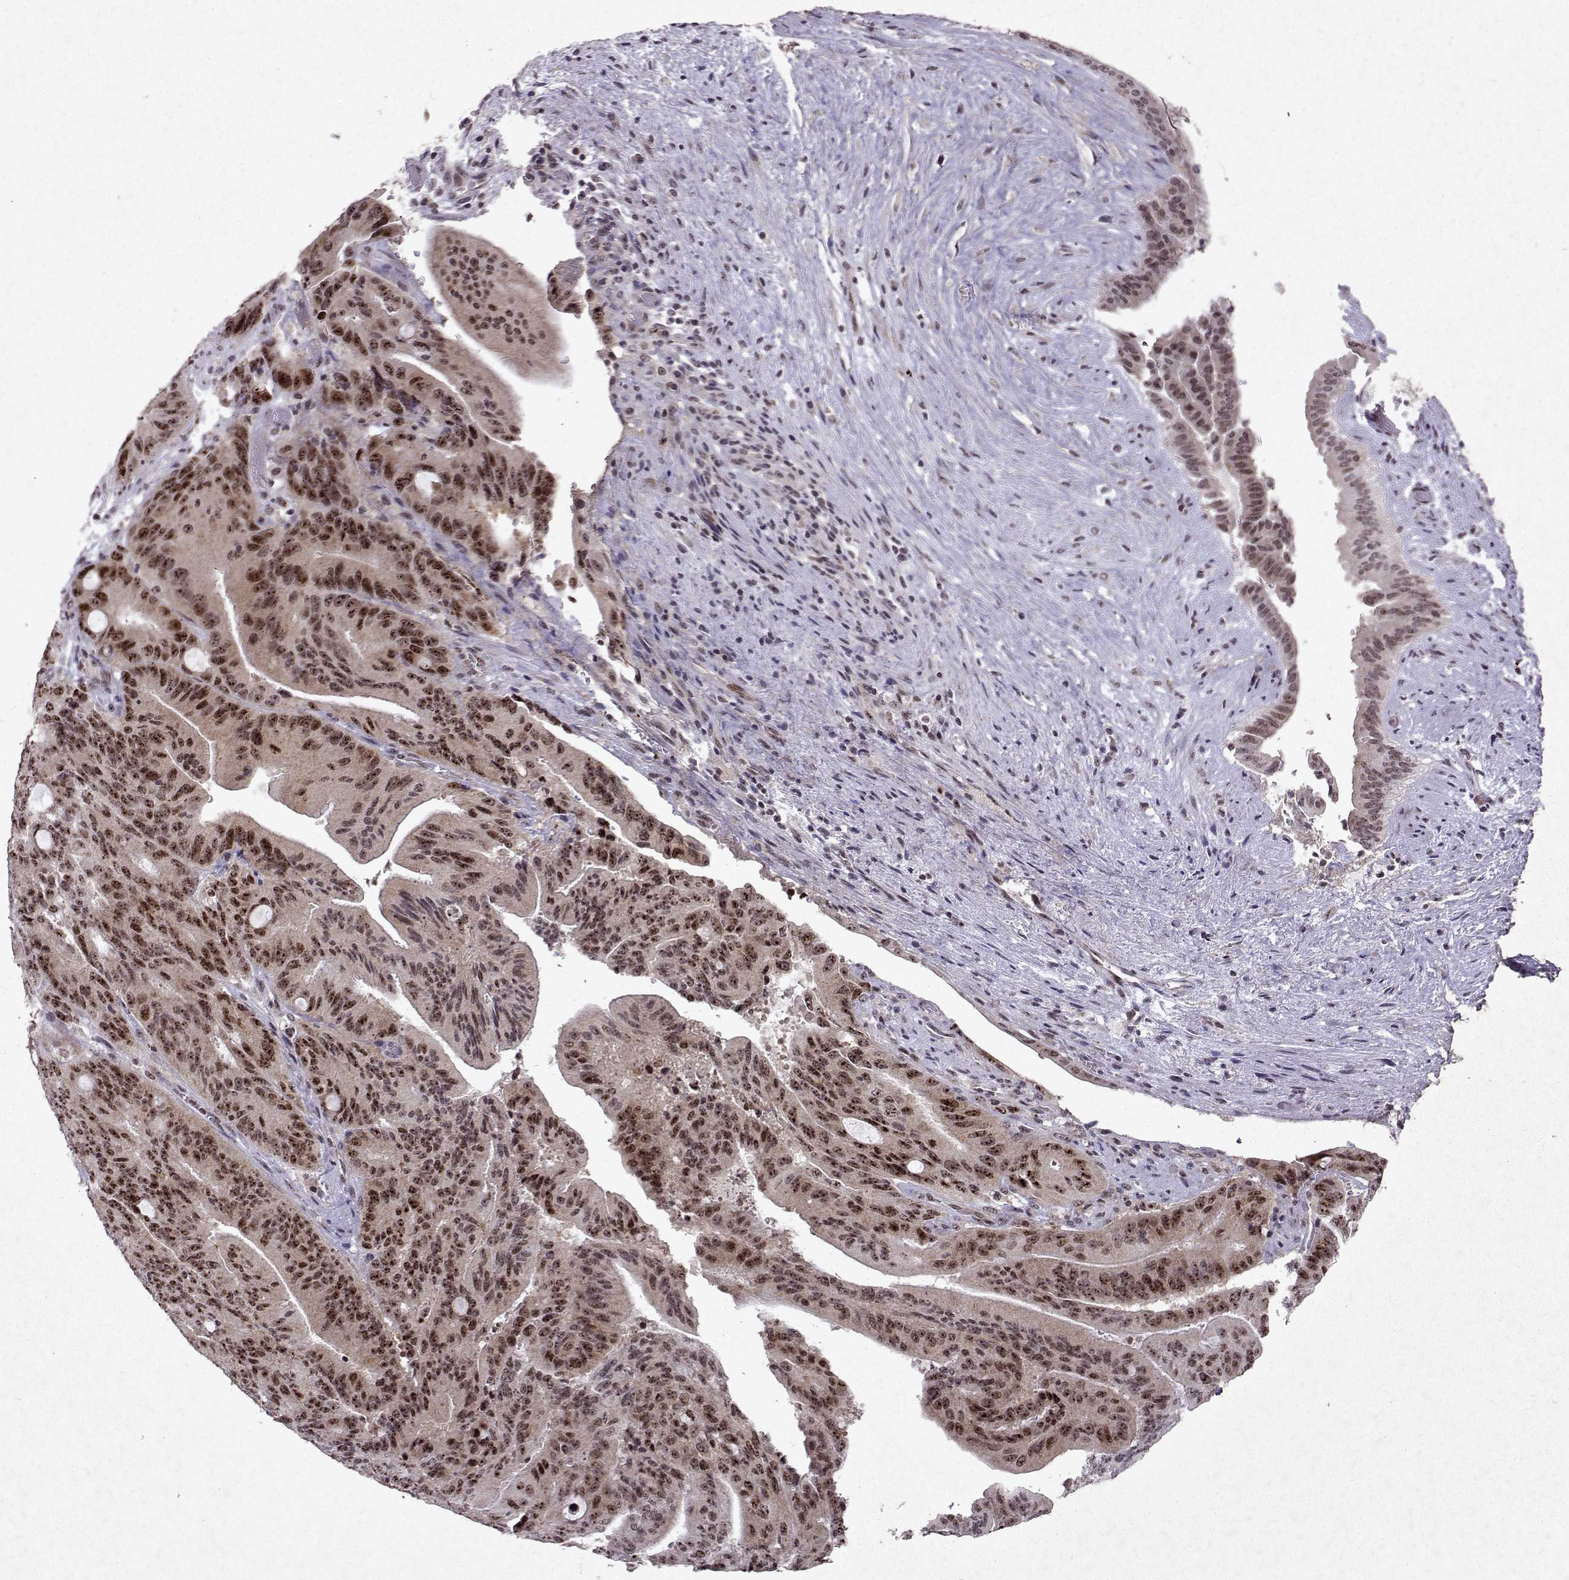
{"staining": {"intensity": "moderate", "quantity": ">75%", "location": "nuclear"}, "tissue": "liver cancer", "cell_type": "Tumor cells", "image_type": "cancer", "snomed": [{"axis": "morphology", "description": "Cholangiocarcinoma"}, {"axis": "topography", "description": "Liver"}], "caption": "DAB (3,3'-diaminobenzidine) immunohistochemical staining of human cholangiocarcinoma (liver) shows moderate nuclear protein positivity in about >75% of tumor cells.", "gene": "DDX56", "patient": {"sex": "female", "age": 73}}